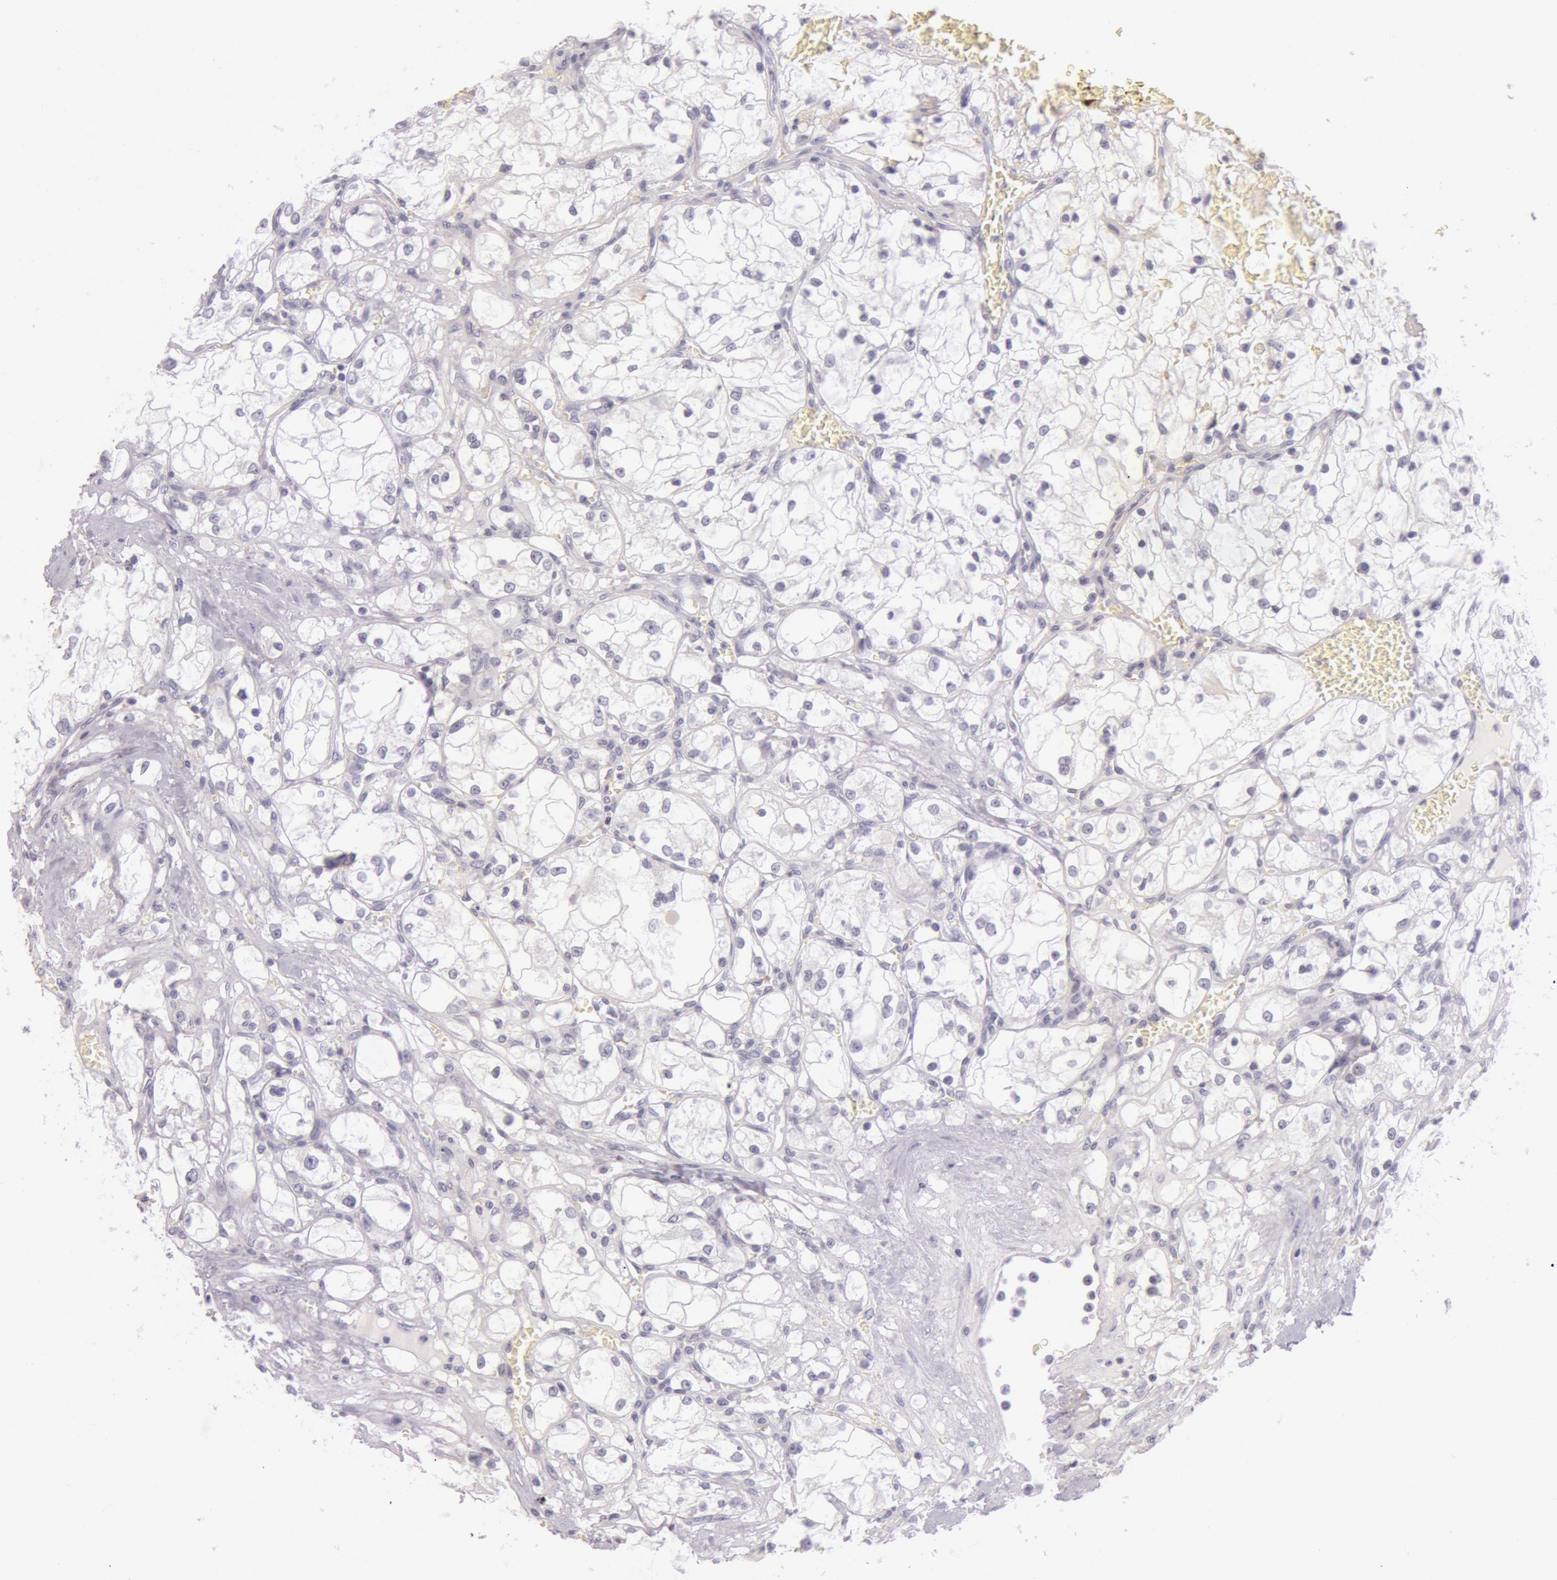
{"staining": {"intensity": "negative", "quantity": "none", "location": "none"}, "tissue": "renal cancer", "cell_type": "Tumor cells", "image_type": "cancer", "snomed": [{"axis": "morphology", "description": "Adenocarcinoma, NOS"}, {"axis": "topography", "description": "Kidney"}], "caption": "DAB (3,3'-diaminobenzidine) immunohistochemical staining of human renal adenocarcinoma displays no significant positivity in tumor cells.", "gene": "RBMY1F", "patient": {"sex": "male", "age": 61}}